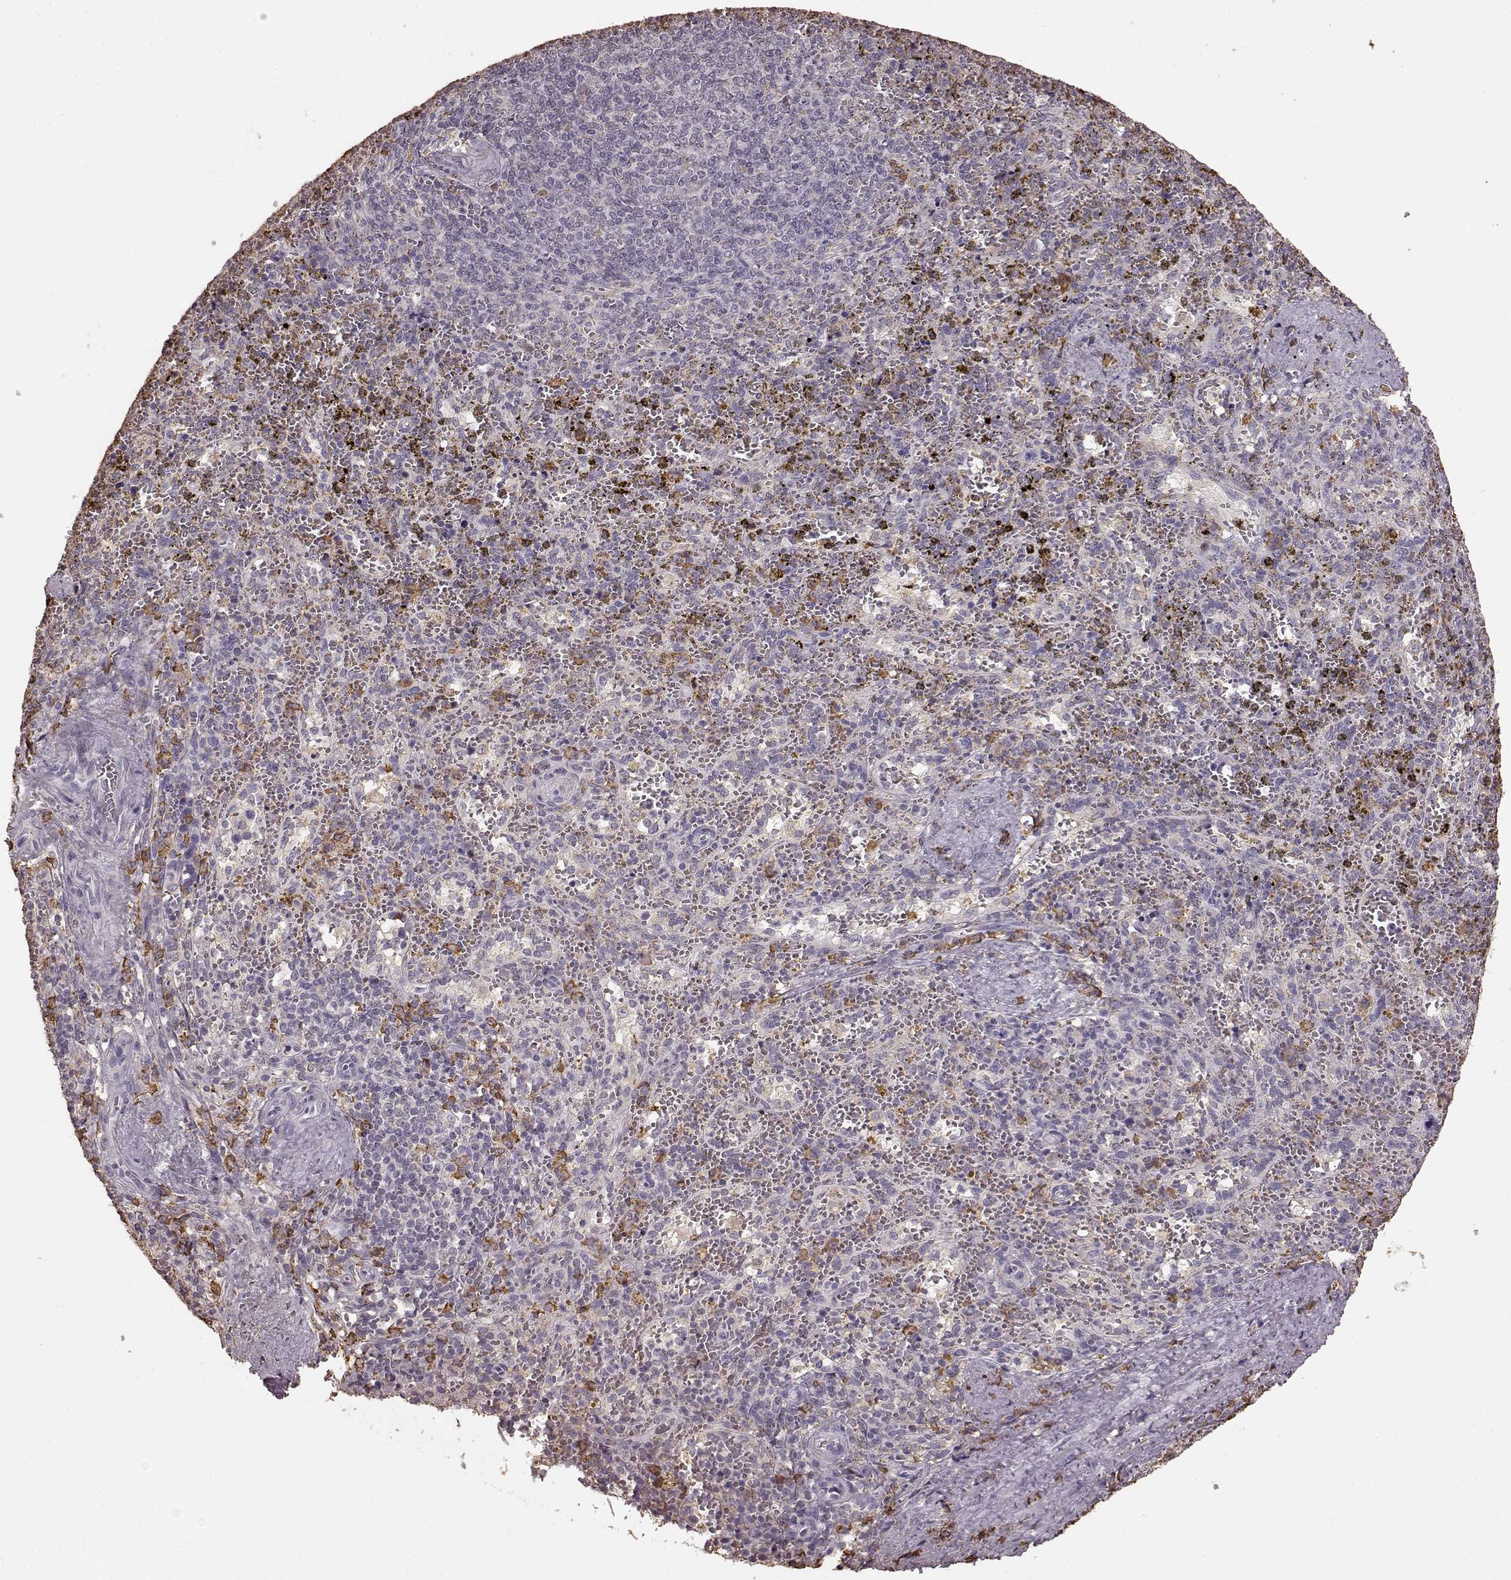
{"staining": {"intensity": "moderate", "quantity": "<25%", "location": "cytoplasmic/membranous"}, "tissue": "spleen", "cell_type": "Cells in red pulp", "image_type": "normal", "snomed": [{"axis": "morphology", "description": "Normal tissue, NOS"}, {"axis": "topography", "description": "Spleen"}], "caption": "IHC staining of unremarkable spleen, which displays low levels of moderate cytoplasmic/membranous expression in approximately <25% of cells in red pulp indicating moderate cytoplasmic/membranous protein staining. The staining was performed using DAB (3,3'-diaminobenzidine) (brown) for protein detection and nuclei were counterstained in hematoxylin (blue).", "gene": "GABRG3", "patient": {"sex": "female", "age": 50}}